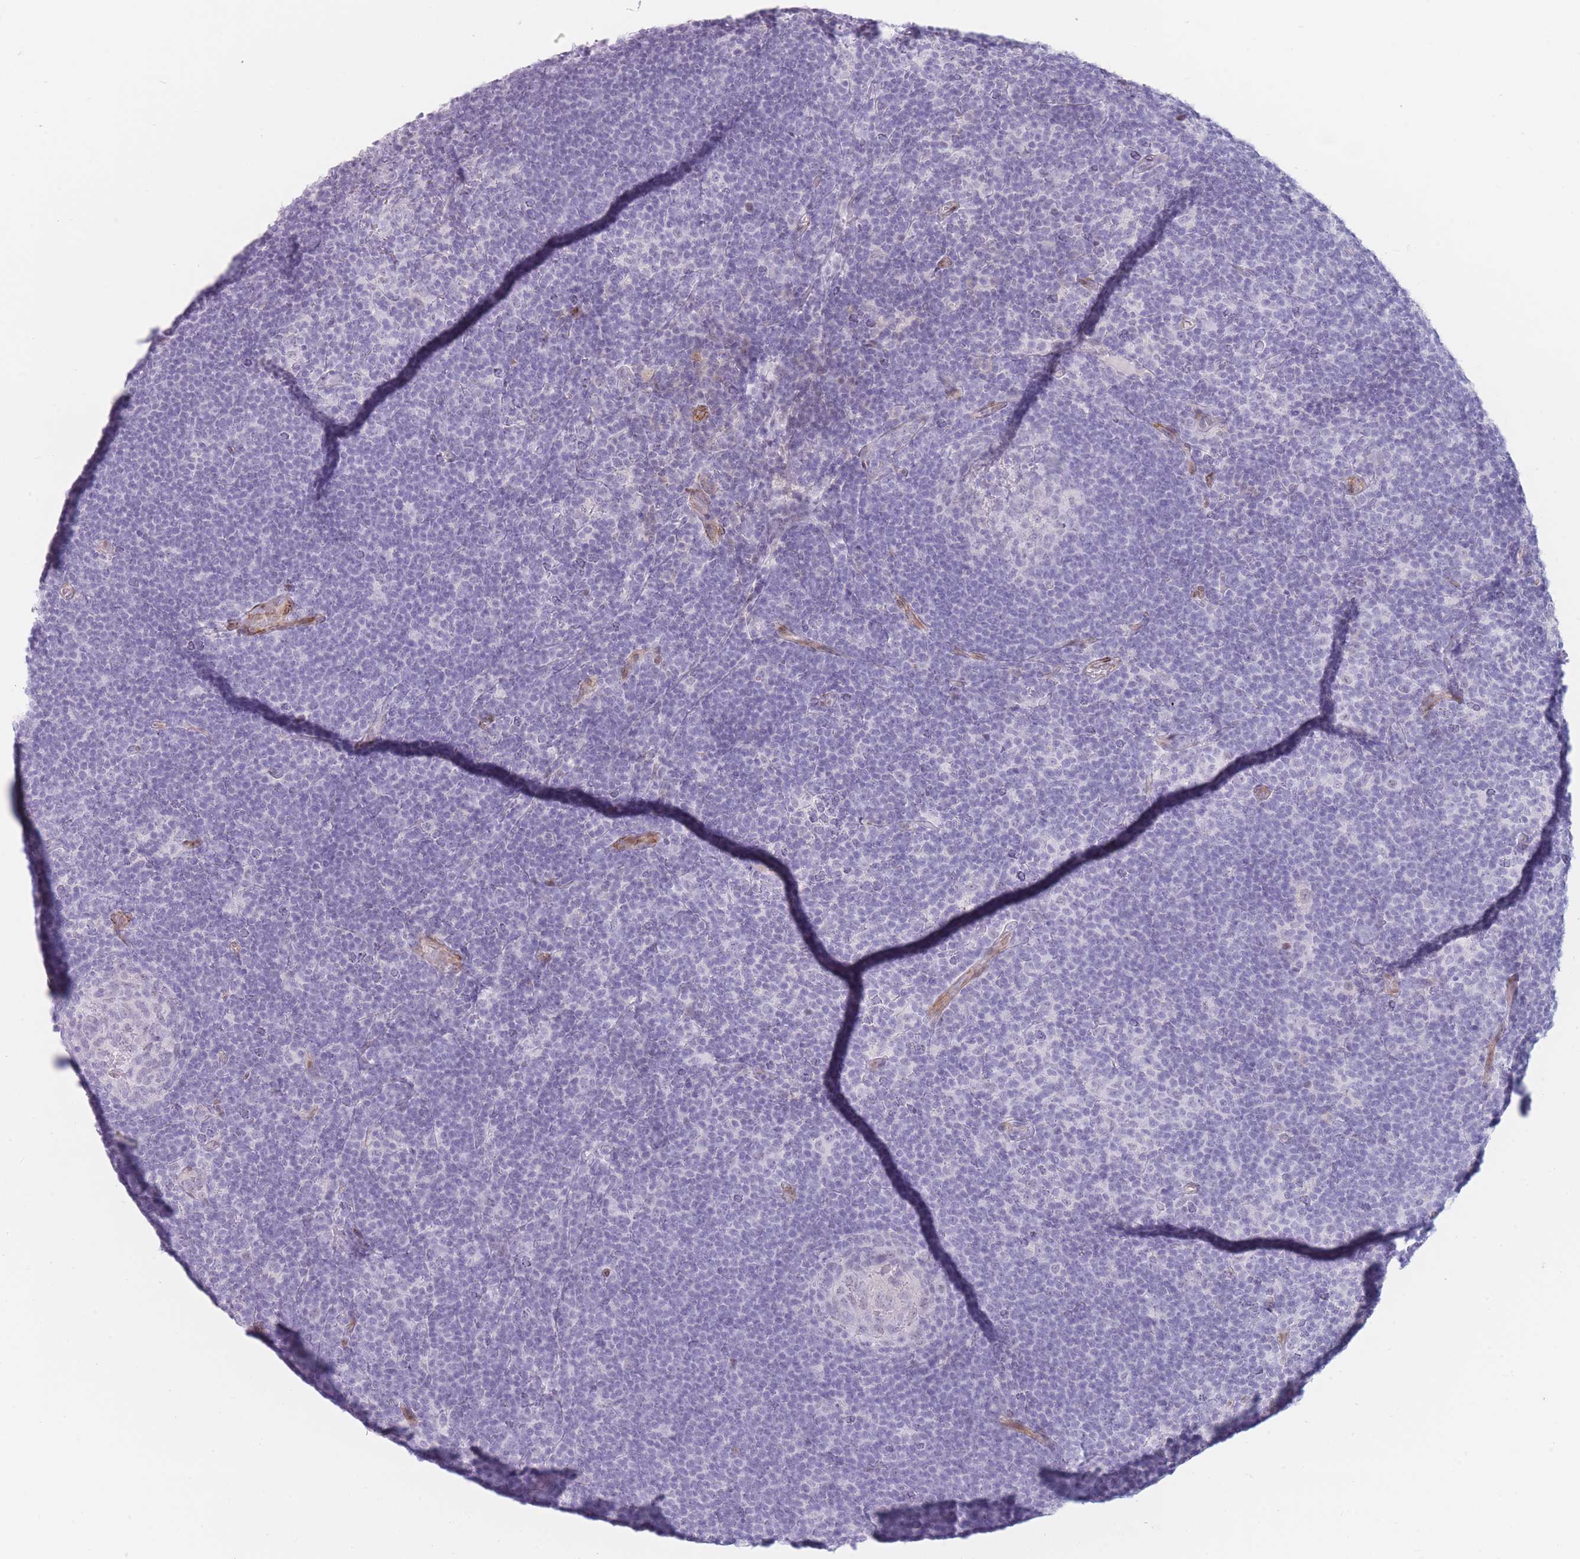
{"staining": {"intensity": "negative", "quantity": "none", "location": "none"}, "tissue": "lymphoma", "cell_type": "Tumor cells", "image_type": "cancer", "snomed": [{"axis": "morphology", "description": "Hodgkin's disease, NOS"}, {"axis": "topography", "description": "Lymph node"}], "caption": "Protein analysis of lymphoma shows no significant positivity in tumor cells. Nuclei are stained in blue.", "gene": "IFNA6", "patient": {"sex": "female", "age": 57}}